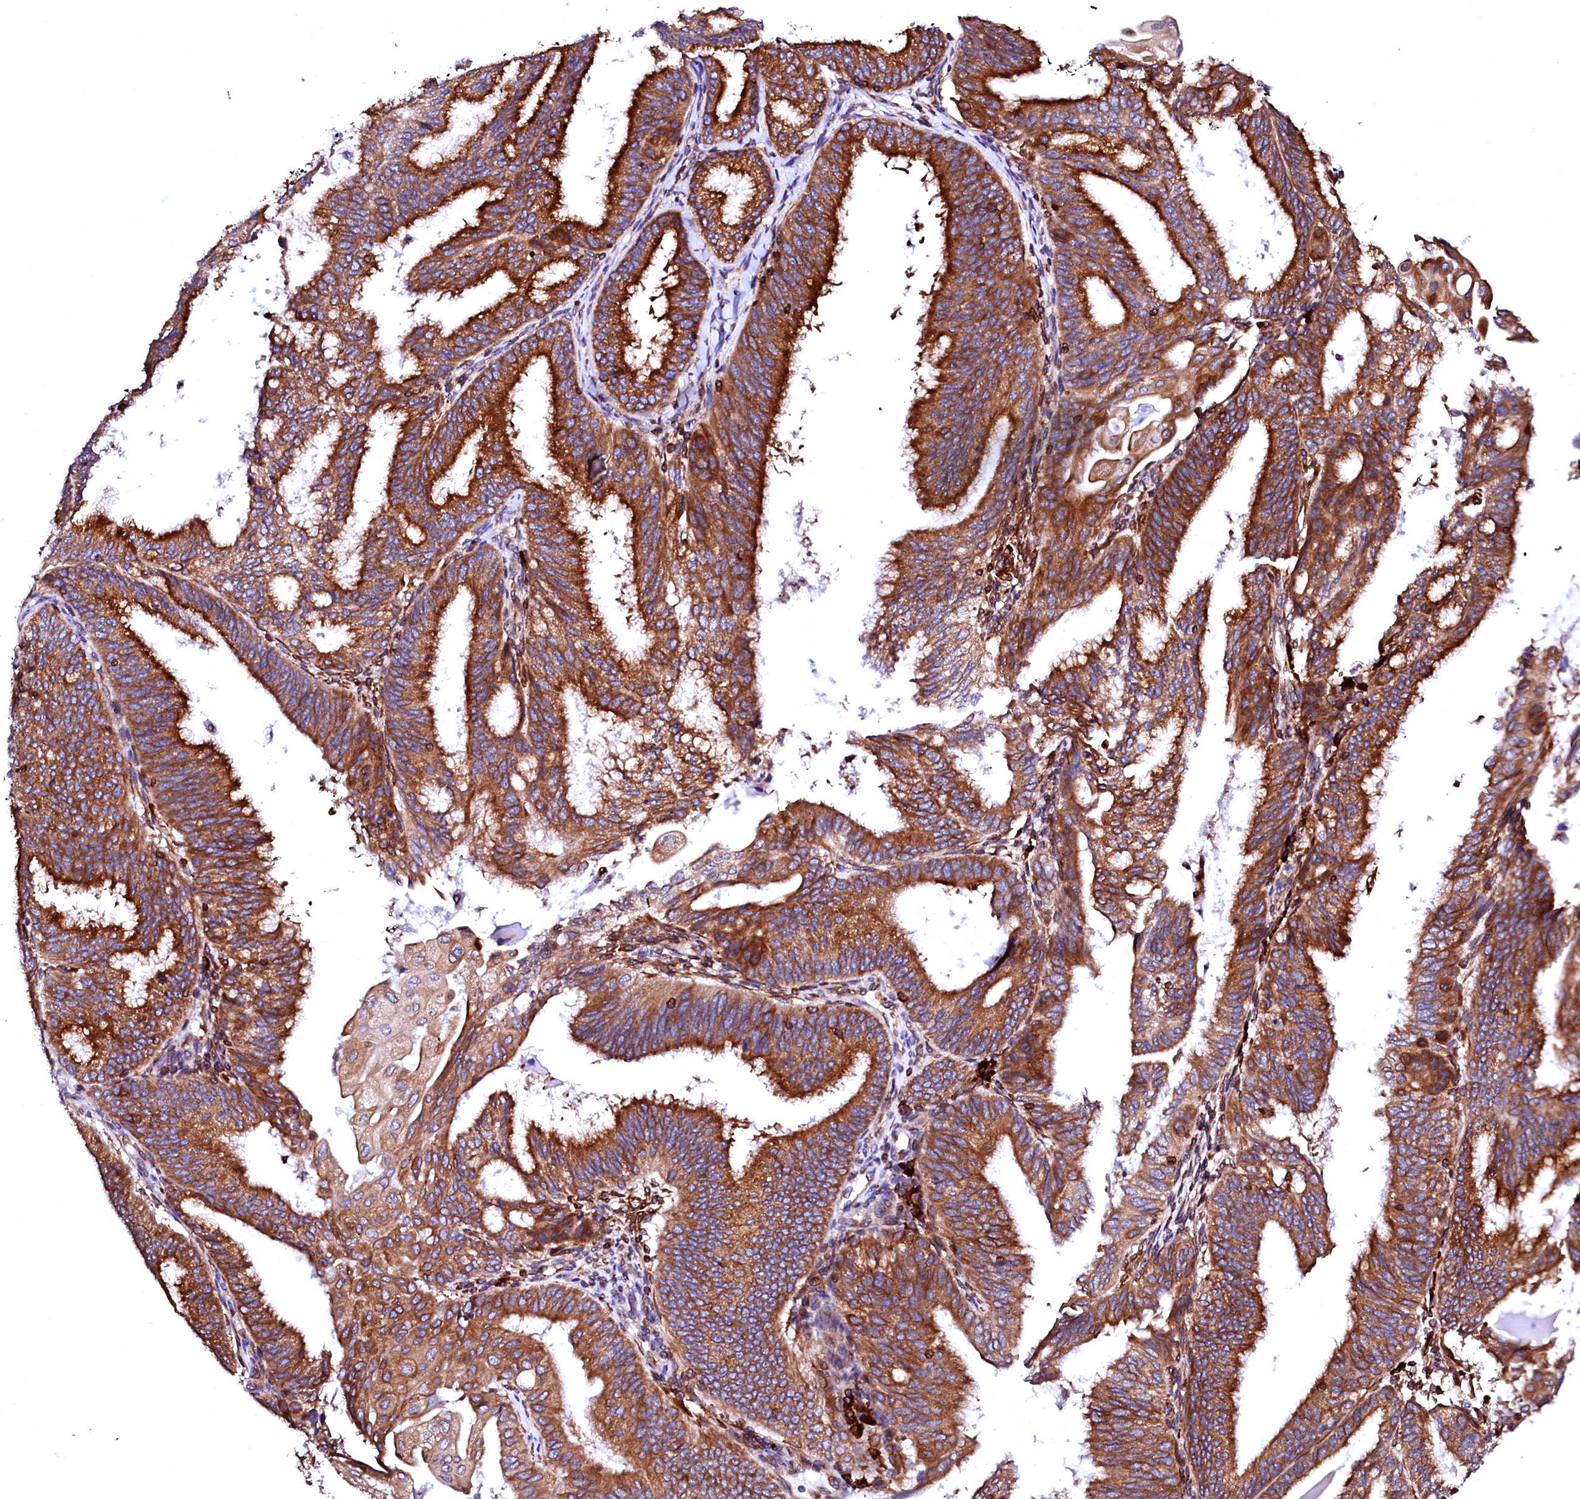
{"staining": {"intensity": "strong", "quantity": ">75%", "location": "cytoplasmic/membranous"}, "tissue": "endometrial cancer", "cell_type": "Tumor cells", "image_type": "cancer", "snomed": [{"axis": "morphology", "description": "Adenocarcinoma, NOS"}, {"axis": "topography", "description": "Endometrium"}], "caption": "Brown immunohistochemical staining in human adenocarcinoma (endometrial) demonstrates strong cytoplasmic/membranous expression in about >75% of tumor cells.", "gene": "DERL1", "patient": {"sex": "female", "age": 49}}